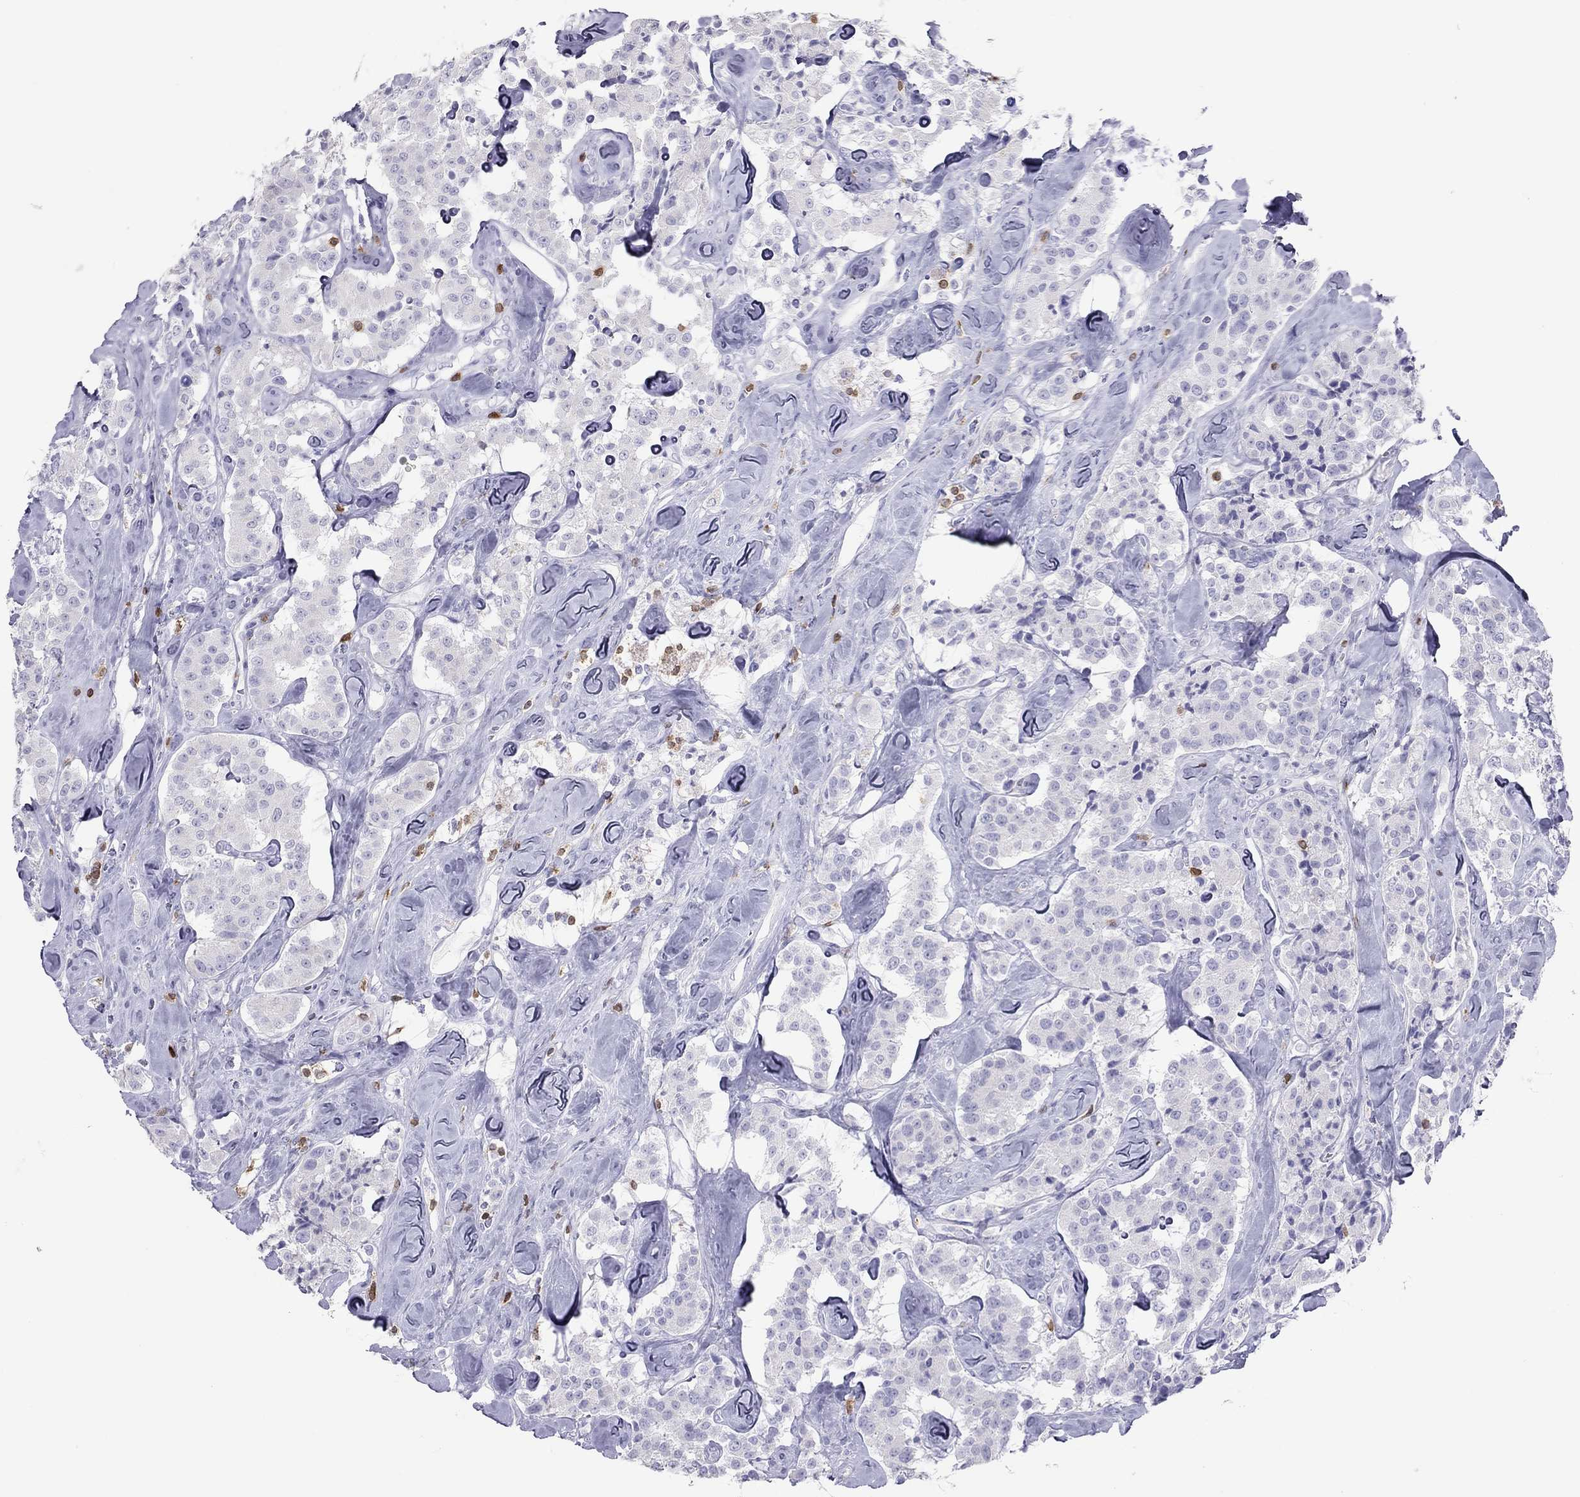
{"staining": {"intensity": "negative", "quantity": "none", "location": "none"}, "tissue": "carcinoid", "cell_type": "Tumor cells", "image_type": "cancer", "snomed": [{"axis": "morphology", "description": "Carcinoid, malignant, NOS"}, {"axis": "topography", "description": "Pancreas"}], "caption": "Photomicrograph shows no significant protein expression in tumor cells of carcinoid.", "gene": "SH2D2A", "patient": {"sex": "male", "age": 41}}